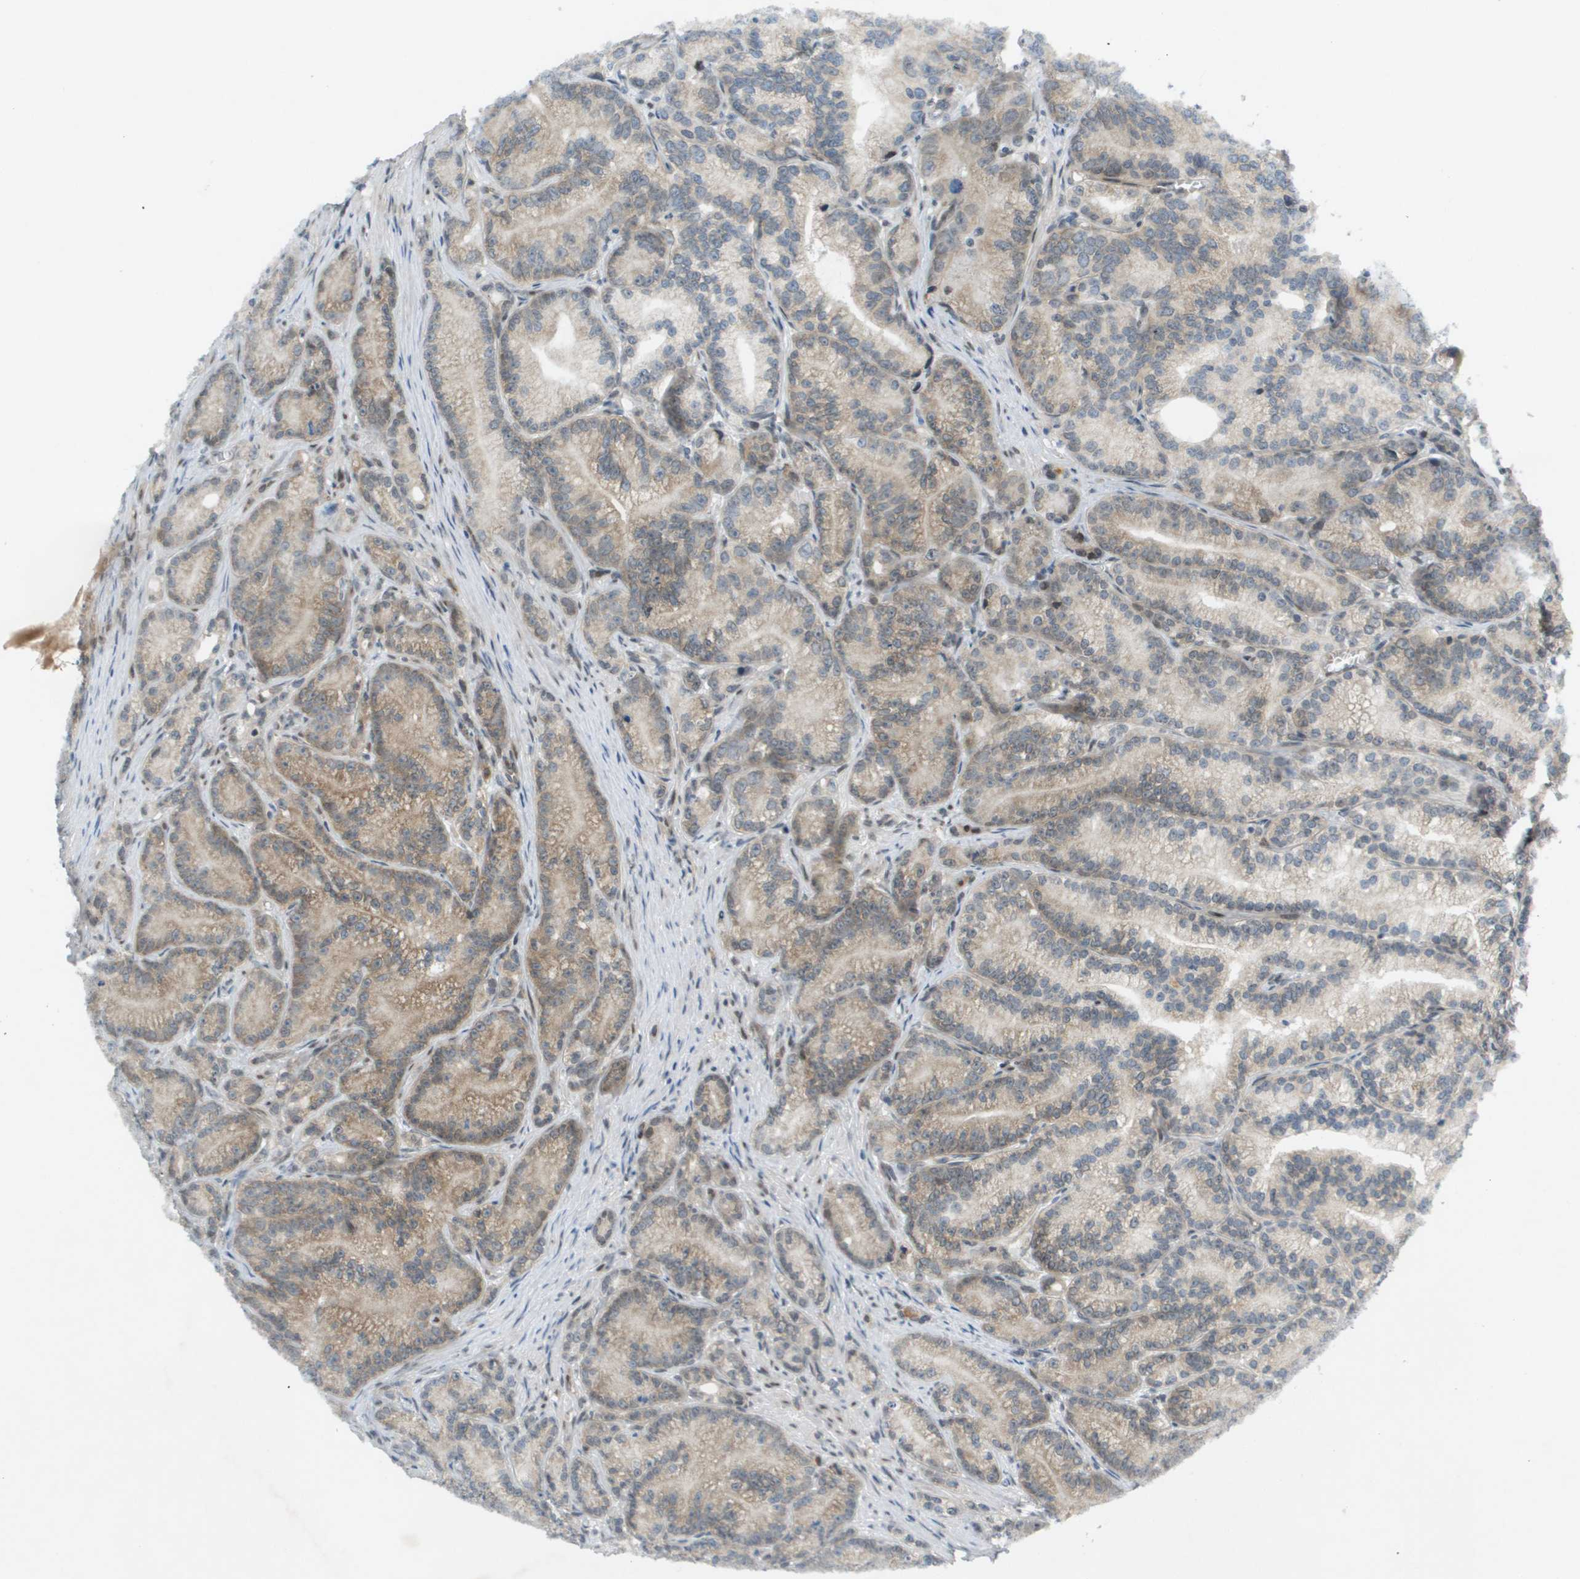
{"staining": {"intensity": "weak", "quantity": ">75%", "location": "cytoplasmic/membranous"}, "tissue": "prostate cancer", "cell_type": "Tumor cells", "image_type": "cancer", "snomed": [{"axis": "morphology", "description": "Adenocarcinoma, Low grade"}, {"axis": "topography", "description": "Prostate"}], "caption": "Protein analysis of prostate low-grade adenocarcinoma tissue reveals weak cytoplasmic/membranous positivity in about >75% of tumor cells. (Brightfield microscopy of DAB IHC at high magnification).", "gene": "CACNB4", "patient": {"sex": "male", "age": 89}}